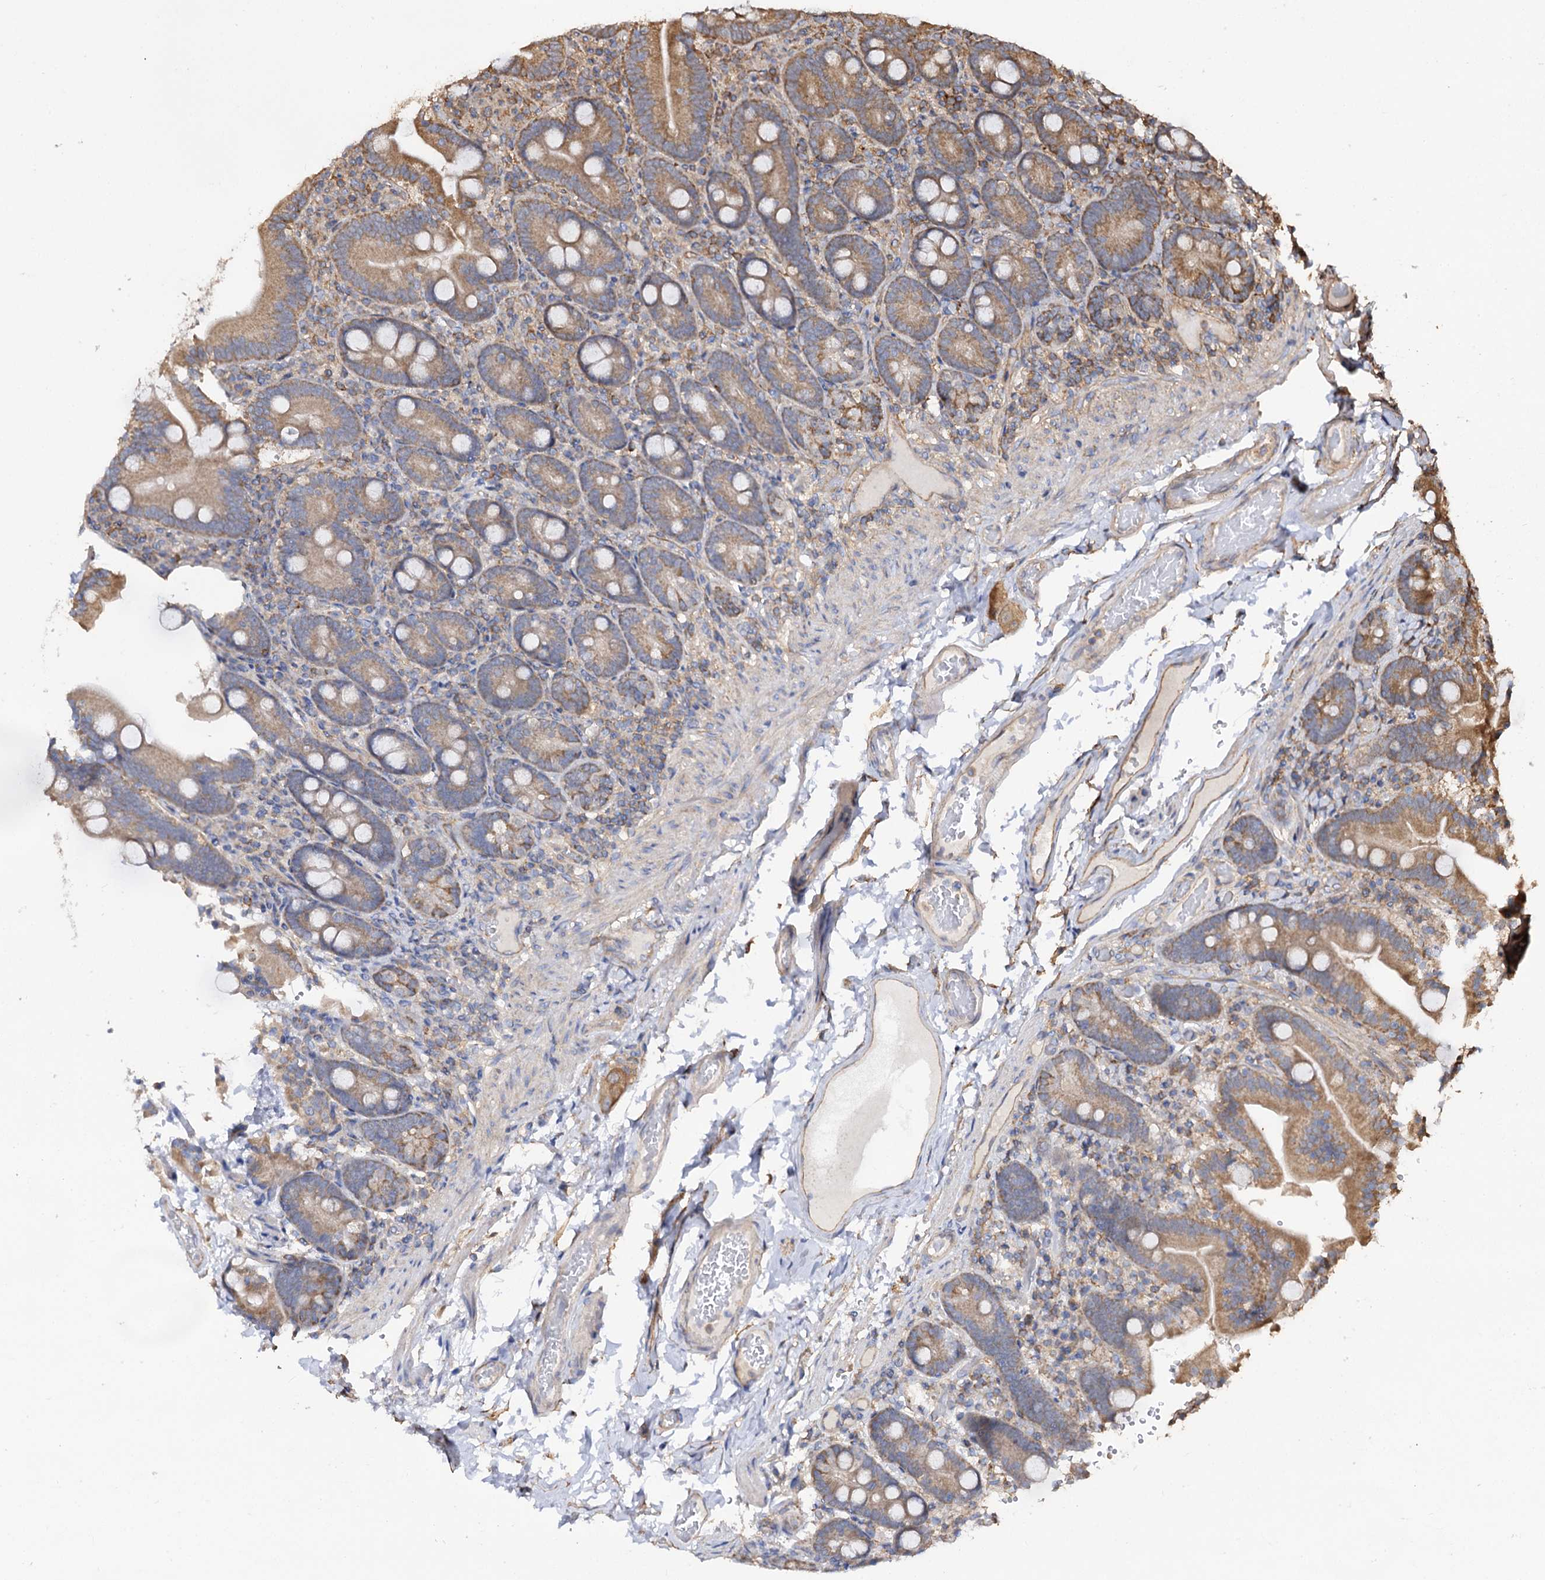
{"staining": {"intensity": "moderate", "quantity": ">75%", "location": "cytoplasmic/membranous"}, "tissue": "duodenum", "cell_type": "Glandular cells", "image_type": "normal", "snomed": [{"axis": "morphology", "description": "Normal tissue, NOS"}, {"axis": "topography", "description": "Duodenum"}], "caption": "Immunohistochemistry (IHC) staining of normal duodenum, which displays medium levels of moderate cytoplasmic/membranous expression in about >75% of glandular cells indicating moderate cytoplasmic/membranous protein expression. The staining was performed using DAB (brown) for protein detection and nuclei were counterstained in hematoxylin (blue).", "gene": "IDI1", "patient": {"sex": "female", "age": 62}}